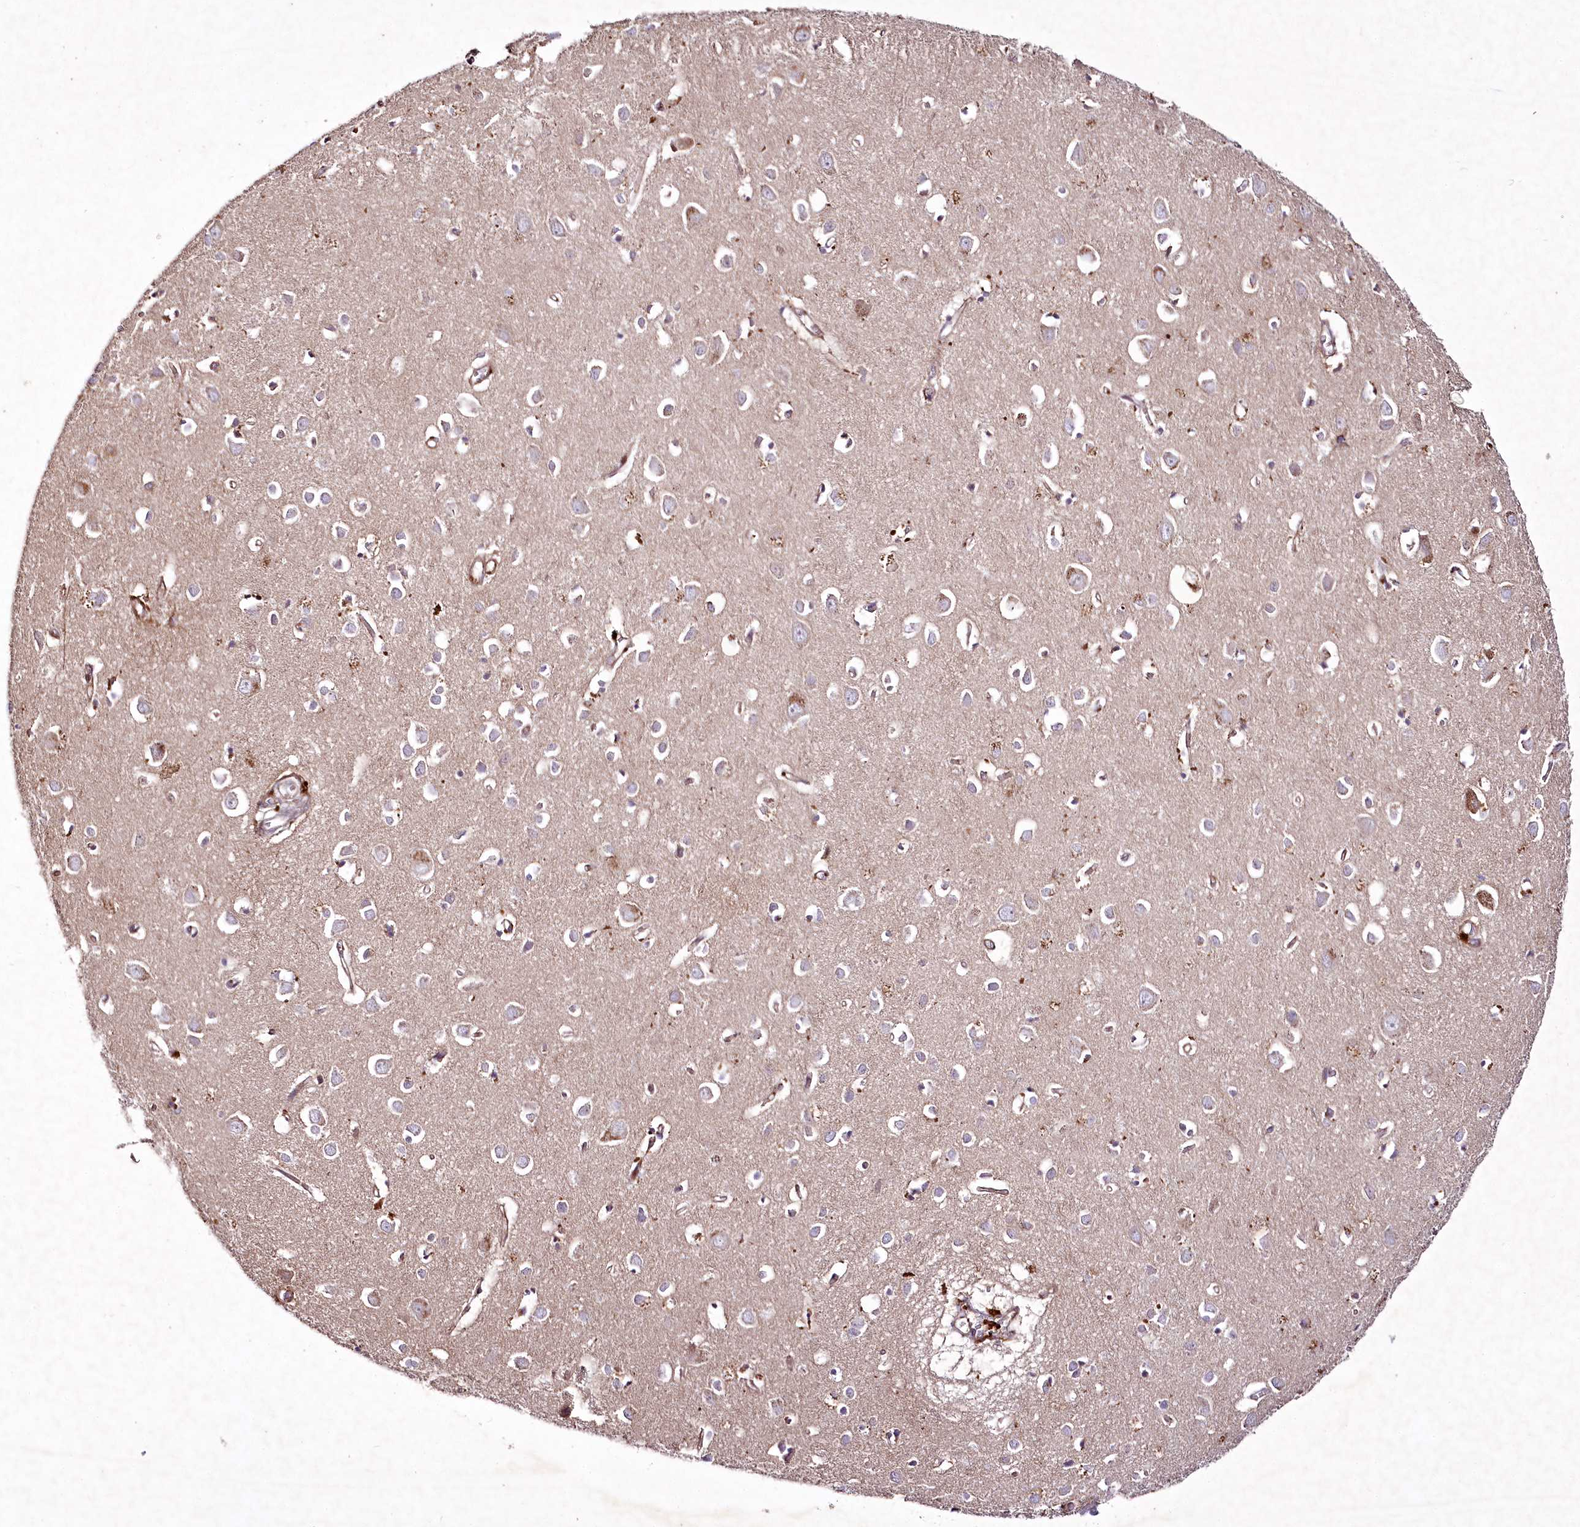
{"staining": {"intensity": "moderate", "quantity": ">75%", "location": "cytoplasmic/membranous"}, "tissue": "cerebral cortex", "cell_type": "Endothelial cells", "image_type": "normal", "snomed": [{"axis": "morphology", "description": "Normal tissue, NOS"}, {"axis": "topography", "description": "Cerebral cortex"}], "caption": "DAB (3,3'-diaminobenzidine) immunohistochemical staining of unremarkable cerebral cortex shows moderate cytoplasmic/membranous protein staining in approximately >75% of endothelial cells.", "gene": "PSTK", "patient": {"sex": "female", "age": 64}}